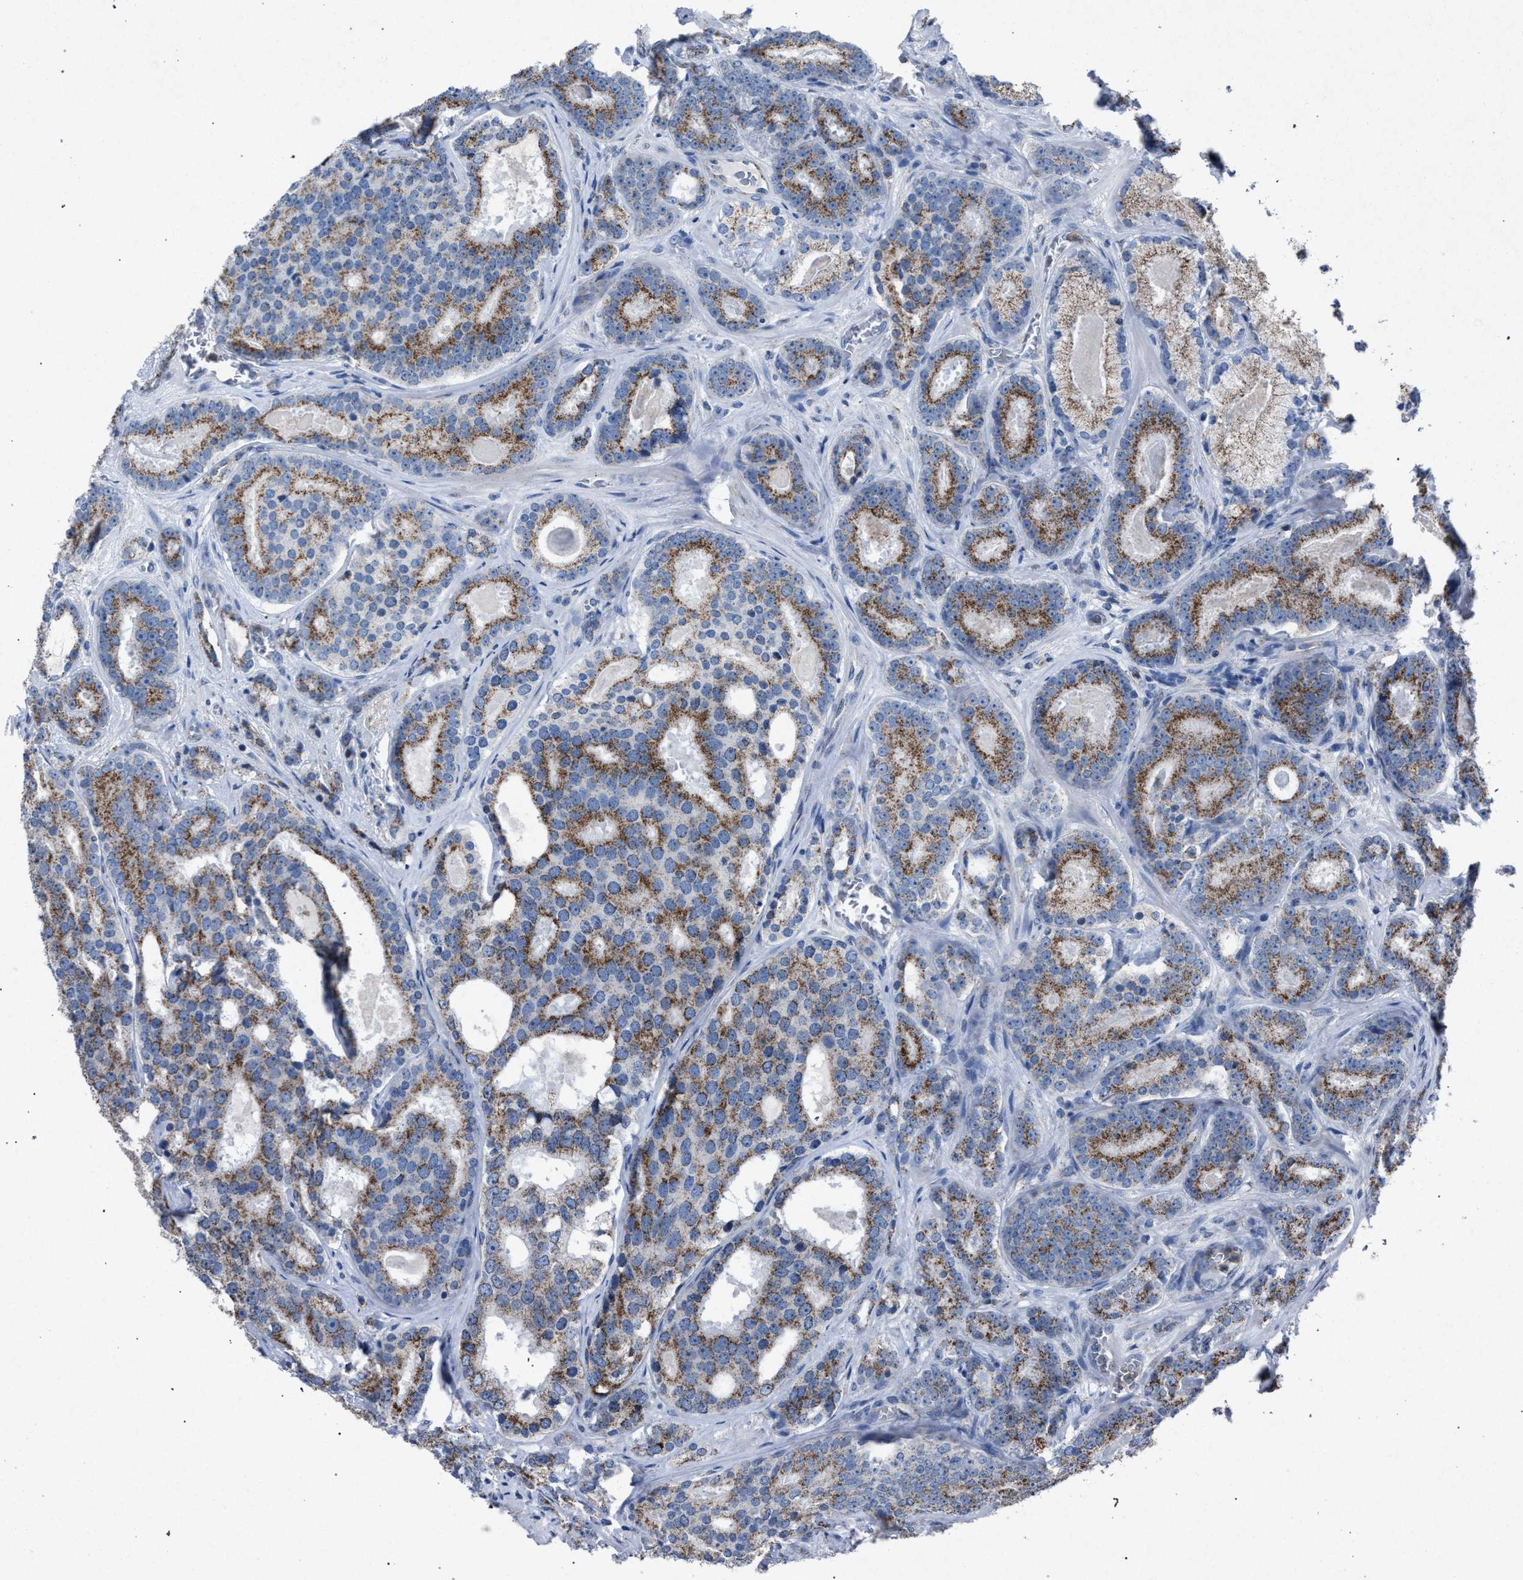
{"staining": {"intensity": "strong", "quantity": ">75%", "location": "cytoplasmic/membranous"}, "tissue": "prostate cancer", "cell_type": "Tumor cells", "image_type": "cancer", "snomed": [{"axis": "morphology", "description": "Adenocarcinoma, High grade"}, {"axis": "topography", "description": "Prostate"}], "caption": "Tumor cells reveal high levels of strong cytoplasmic/membranous staining in about >75% of cells in prostate cancer. The staining was performed using DAB (3,3'-diaminobenzidine), with brown indicating positive protein expression. Nuclei are stained blue with hematoxylin.", "gene": "HSD17B4", "patient": {"sex": "male", "age": 60}}